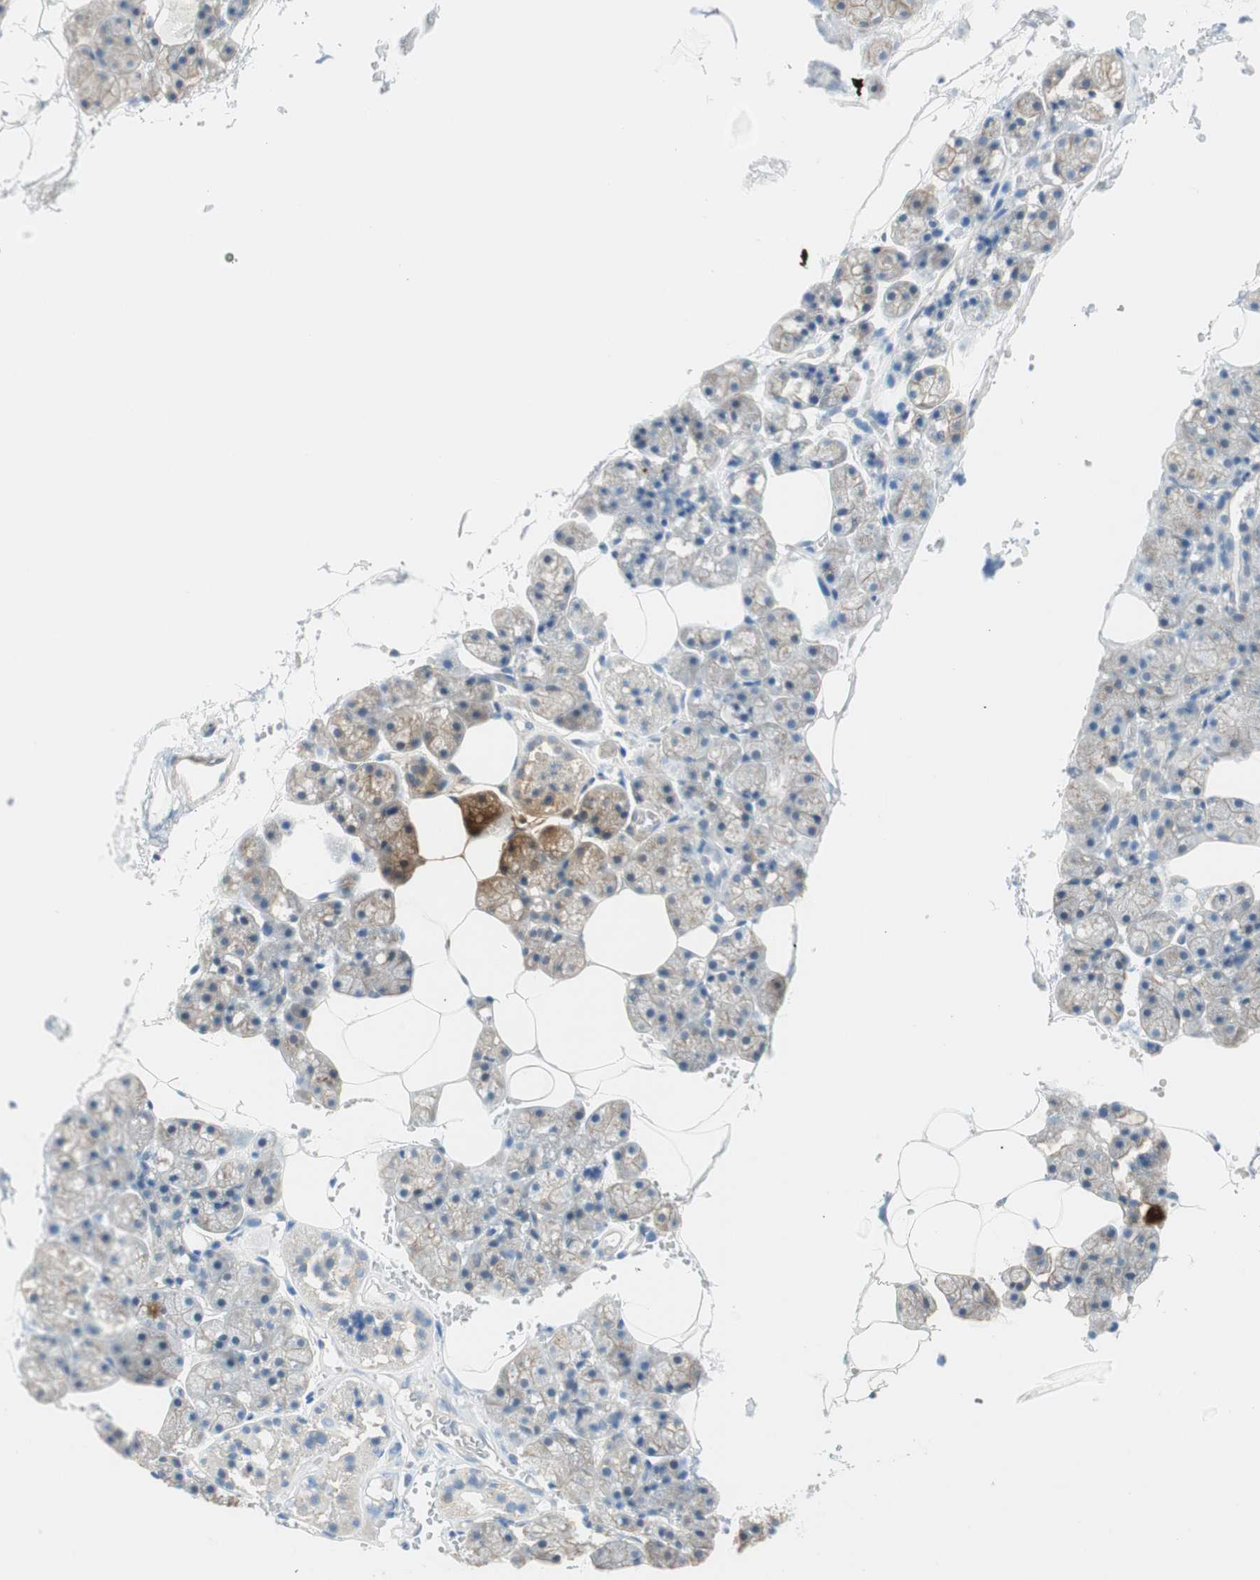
{"staining": {"intensity": "moderate", "quantity": "<25%", "location": "cytoplasmic/membranous"}, "tissue": "salivary gland", "cell_type": "Glandular cells", "image_type": "normal", "snomed": [{"axis": "morphology", "description": "Normal tissue, NOS"}, {"axis": "topography", "description": "Salivary gland"}], "caption": "A photomicrograph of human salivary gland stained for a protein displays moderate cytoplasmic/membranous brown staining in glandular cells. (brown staining indicates protein expression, while blue staining denotes nuclei).", "gene": "PTTG1", "patient": {"sex": "male", "age": 62}}